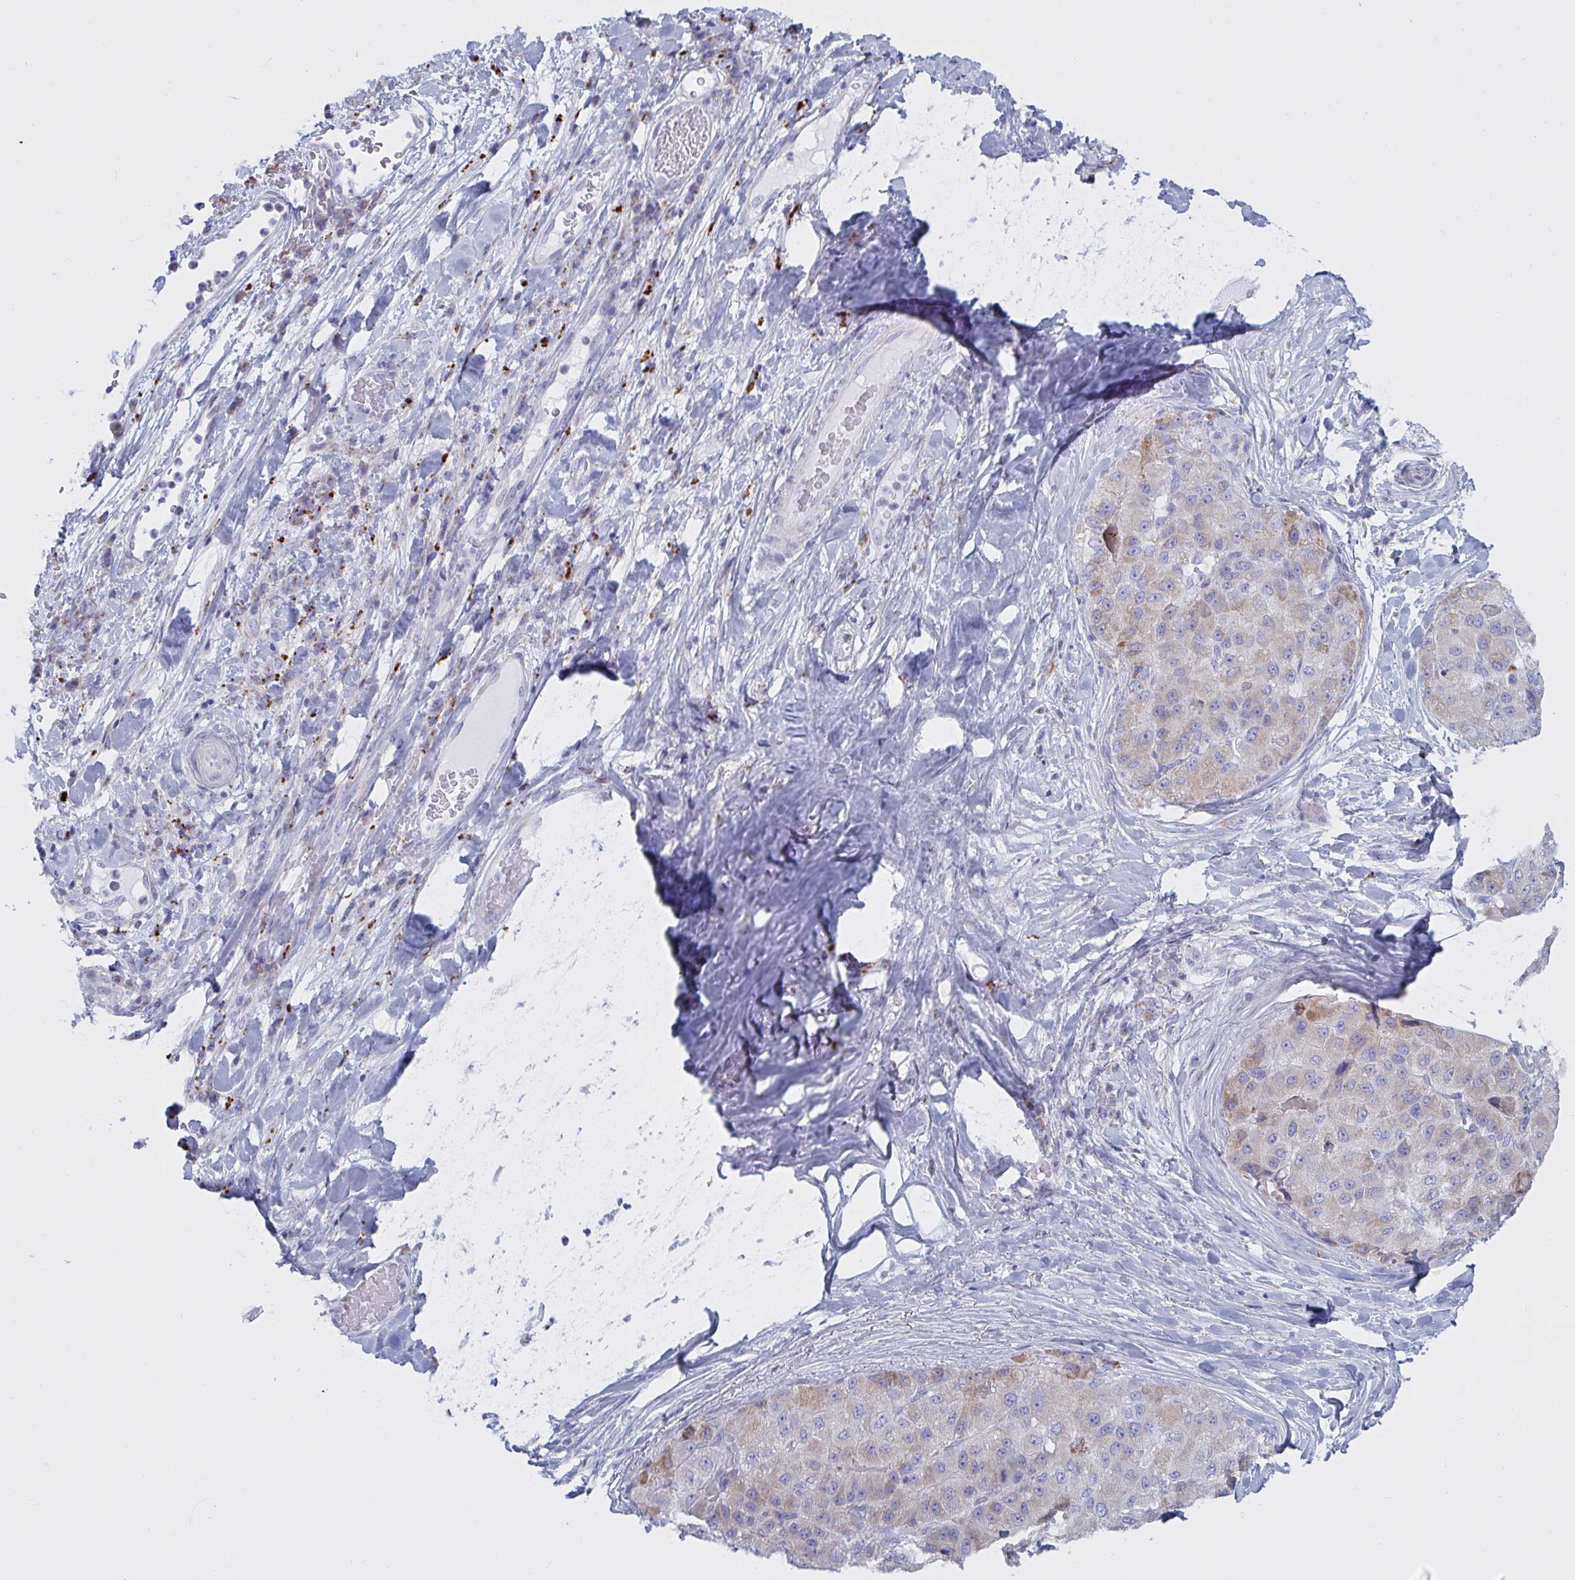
{"staining": {"intensity": "weak", "quantity": "<25%", "location": "cytoplasmic/membranous"}, "tissue": "liver cancer", "cell_type": "Tumor cells", "image_type": "cancer", "snomed": [{"axis": "morphology", "description": "Carcinoma, Hepatocellular, NOS"}, {"axis": "topography", "description": "Liver"}], "caption": "A high-resolution photomicrograph shows immunohistochemistry (IHC) staining of hepatocellular carcinoma (liver), which shows no significant positivity in tumor cells. The staining is performed using DAB (3,3'-diaminobenzidine) brown chromogen with nuclei counter-stained in using hematoxylin.", "gene": "ATG9A", "patient": {"sex": "male", "age": 80}}